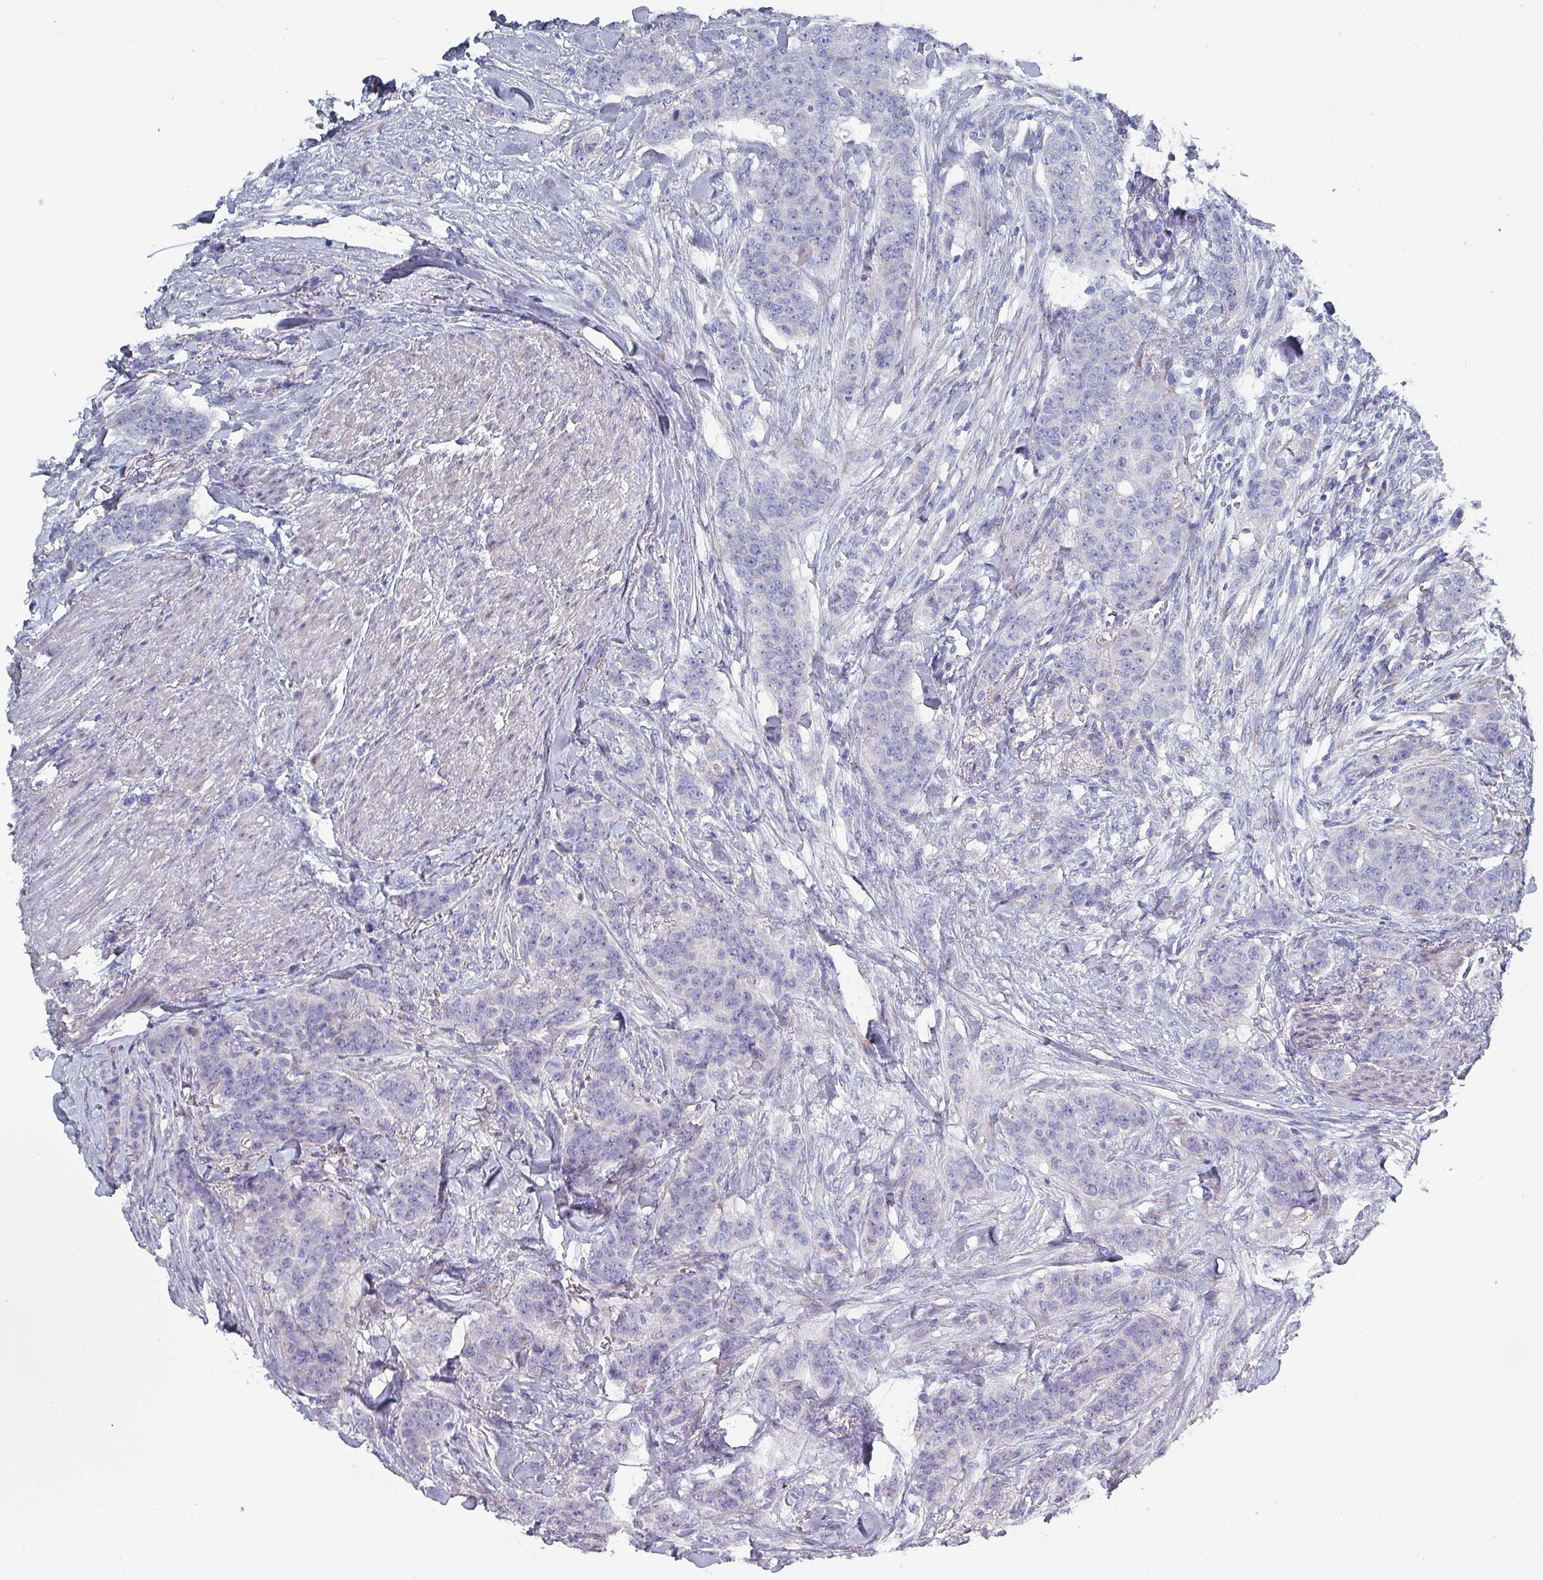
{"staining": {"intensity": "negative", "quantity": "none", "location": "none"}, "tissue": "breast cancer", "cell_type": "Tumor cells", "image_type": "cancer", "snomed": [{"axis": "morphology", "description": "Duct carcinoma"}, {"axis": "topography", "description": "Breast"}], "caption": "Immunohistochemical staining of breast cancer (infiltrating ductal carcinoma) reveals no significant expression in tumor cells.", "gene": "DRD5", "patient": {"sex": "female", "age": 40}}